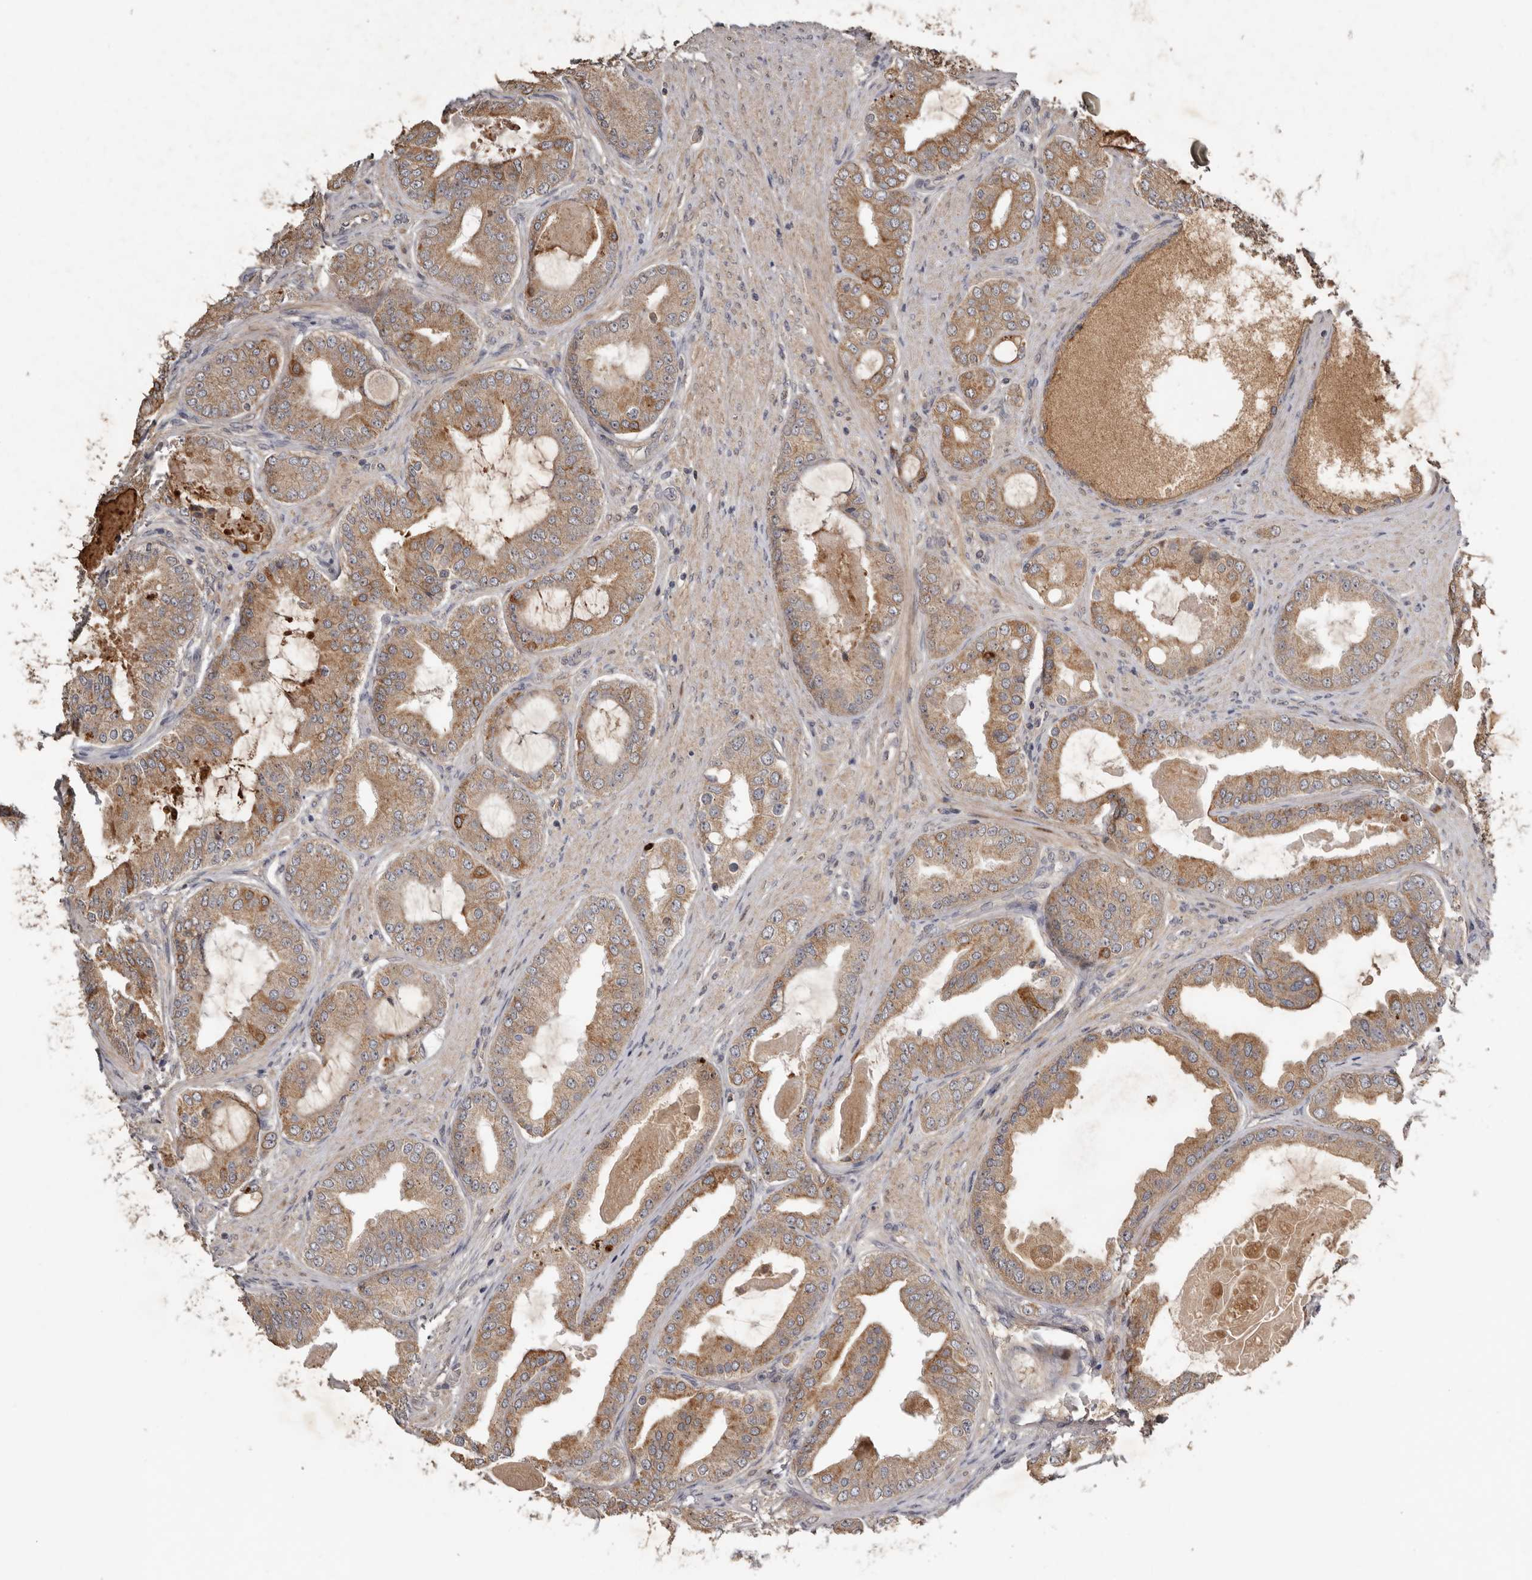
{"staining": {"intensity": "moderate", "quantity": ">75%", "location": "cytoplasmic/membranous"}, "tissue": "prostate cancer", "cell_type": "Tumor cells", "image_type": "cancer", "snomed": [{"axis": "morphology", "description": "Adenocarcinoma, High grade"}, {"axis": "topography", "description": "Prostate"}], "caption": "The photomicrograph shows immunohistochemical staining of prostate cancer. There is moderate cytoplasmic/membranous positivity is present in about >75% of tumor cells.", "gene": "NMUR1", "patient": {"sex": "male", "age": 60}}